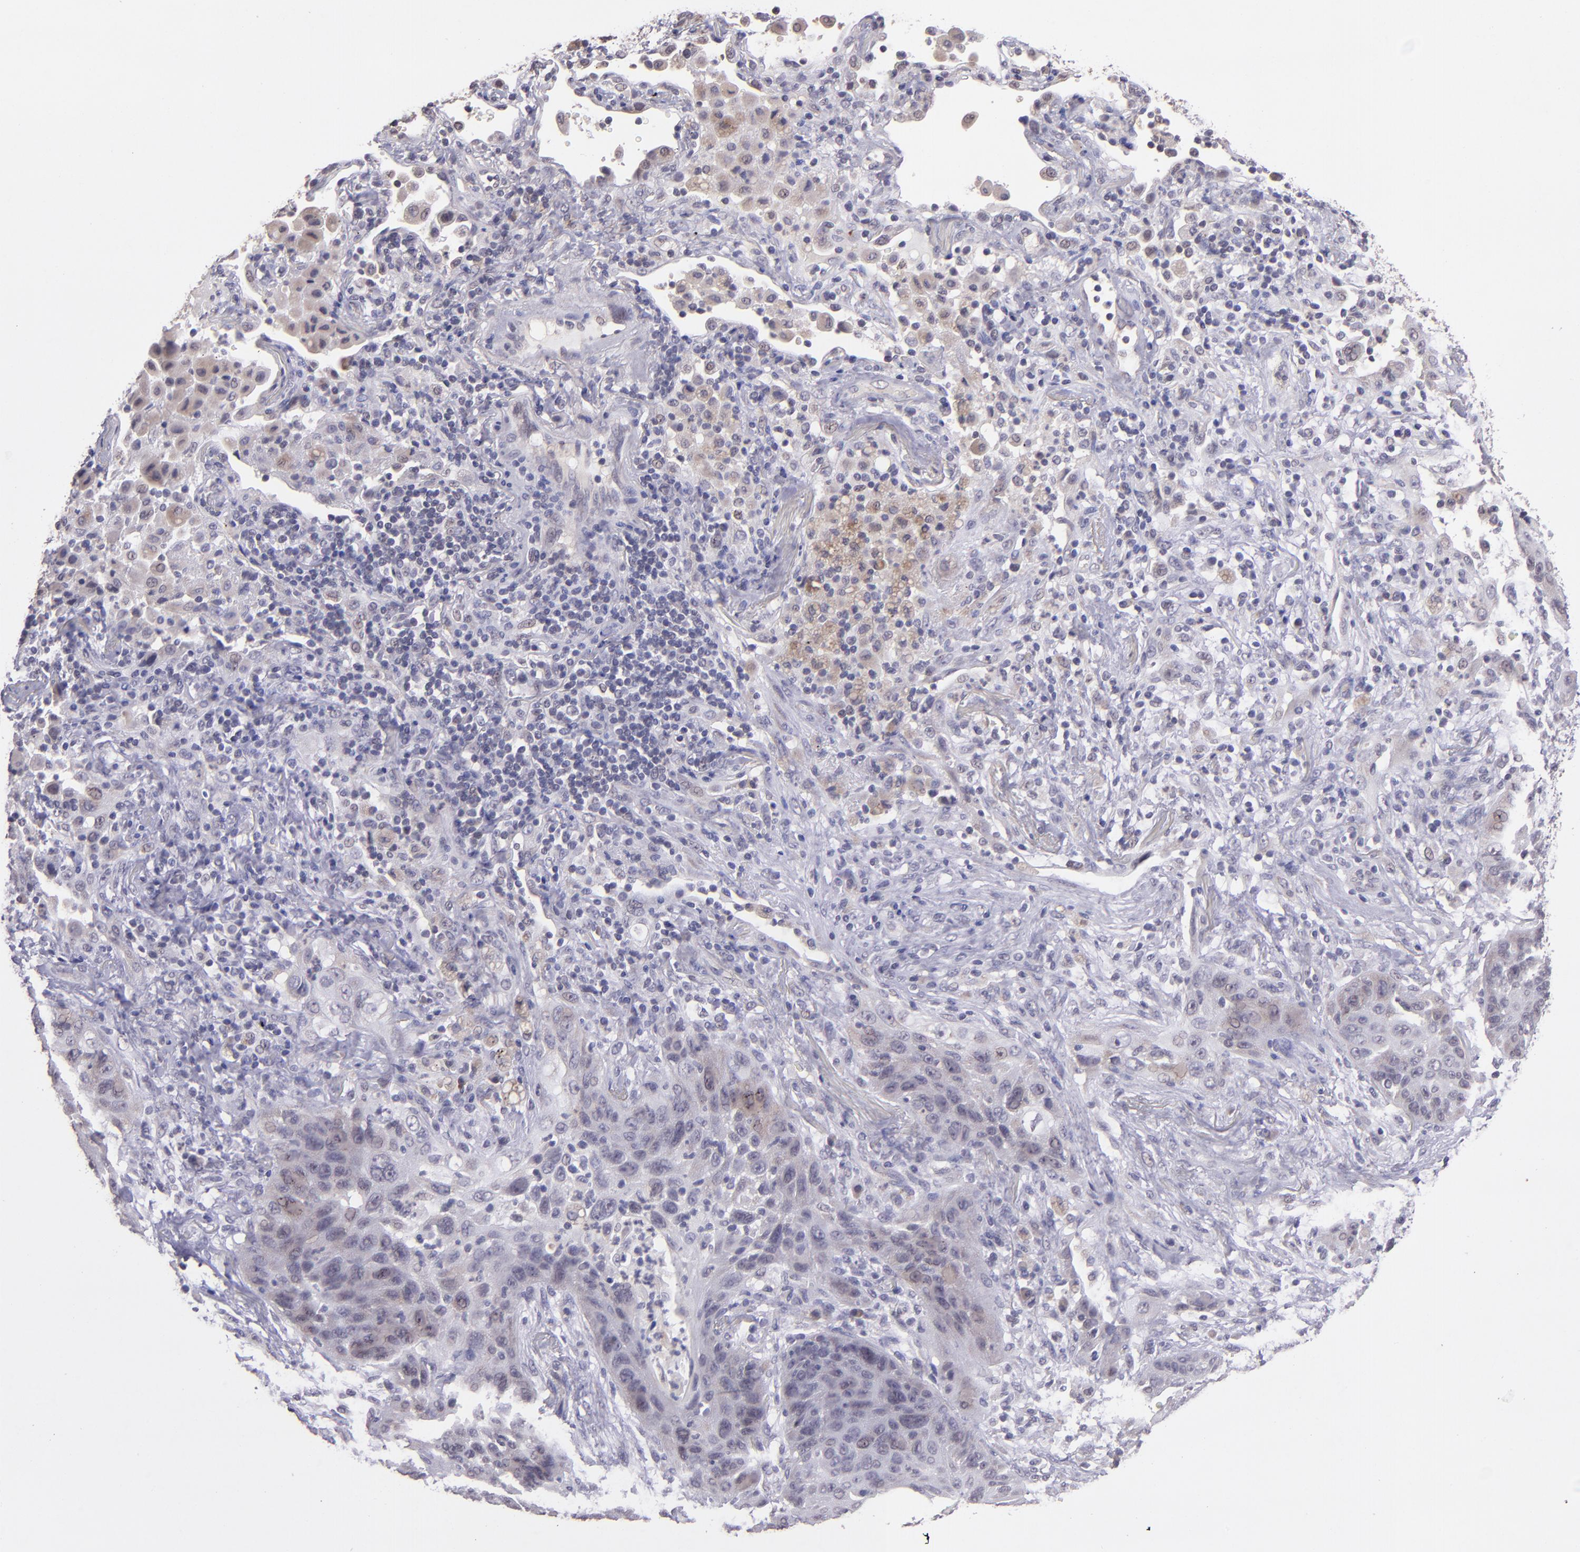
{"staining": {"intensity": "weak", "quantity": "<25%", "location": "cytoplasmic/membranous"}, "tissue": "lung cancer", "cell_type": "Tumor cells", "image_type": "cancer", "snomed": [{"axis": "morphology", "description": "Squamous cell carcinoma, NOS"}, {"axis": "topography", "description": "Lung"}], "caption": "IHC of human lung squamous cell carcinoma reveals no positivity in tumor cells. The staining is performed using DAB brown chromogen with nuclei counter-stained in using hematoxylin.", "gene": "TAF7L", "patient": {"sex": "female", "age": 67}}